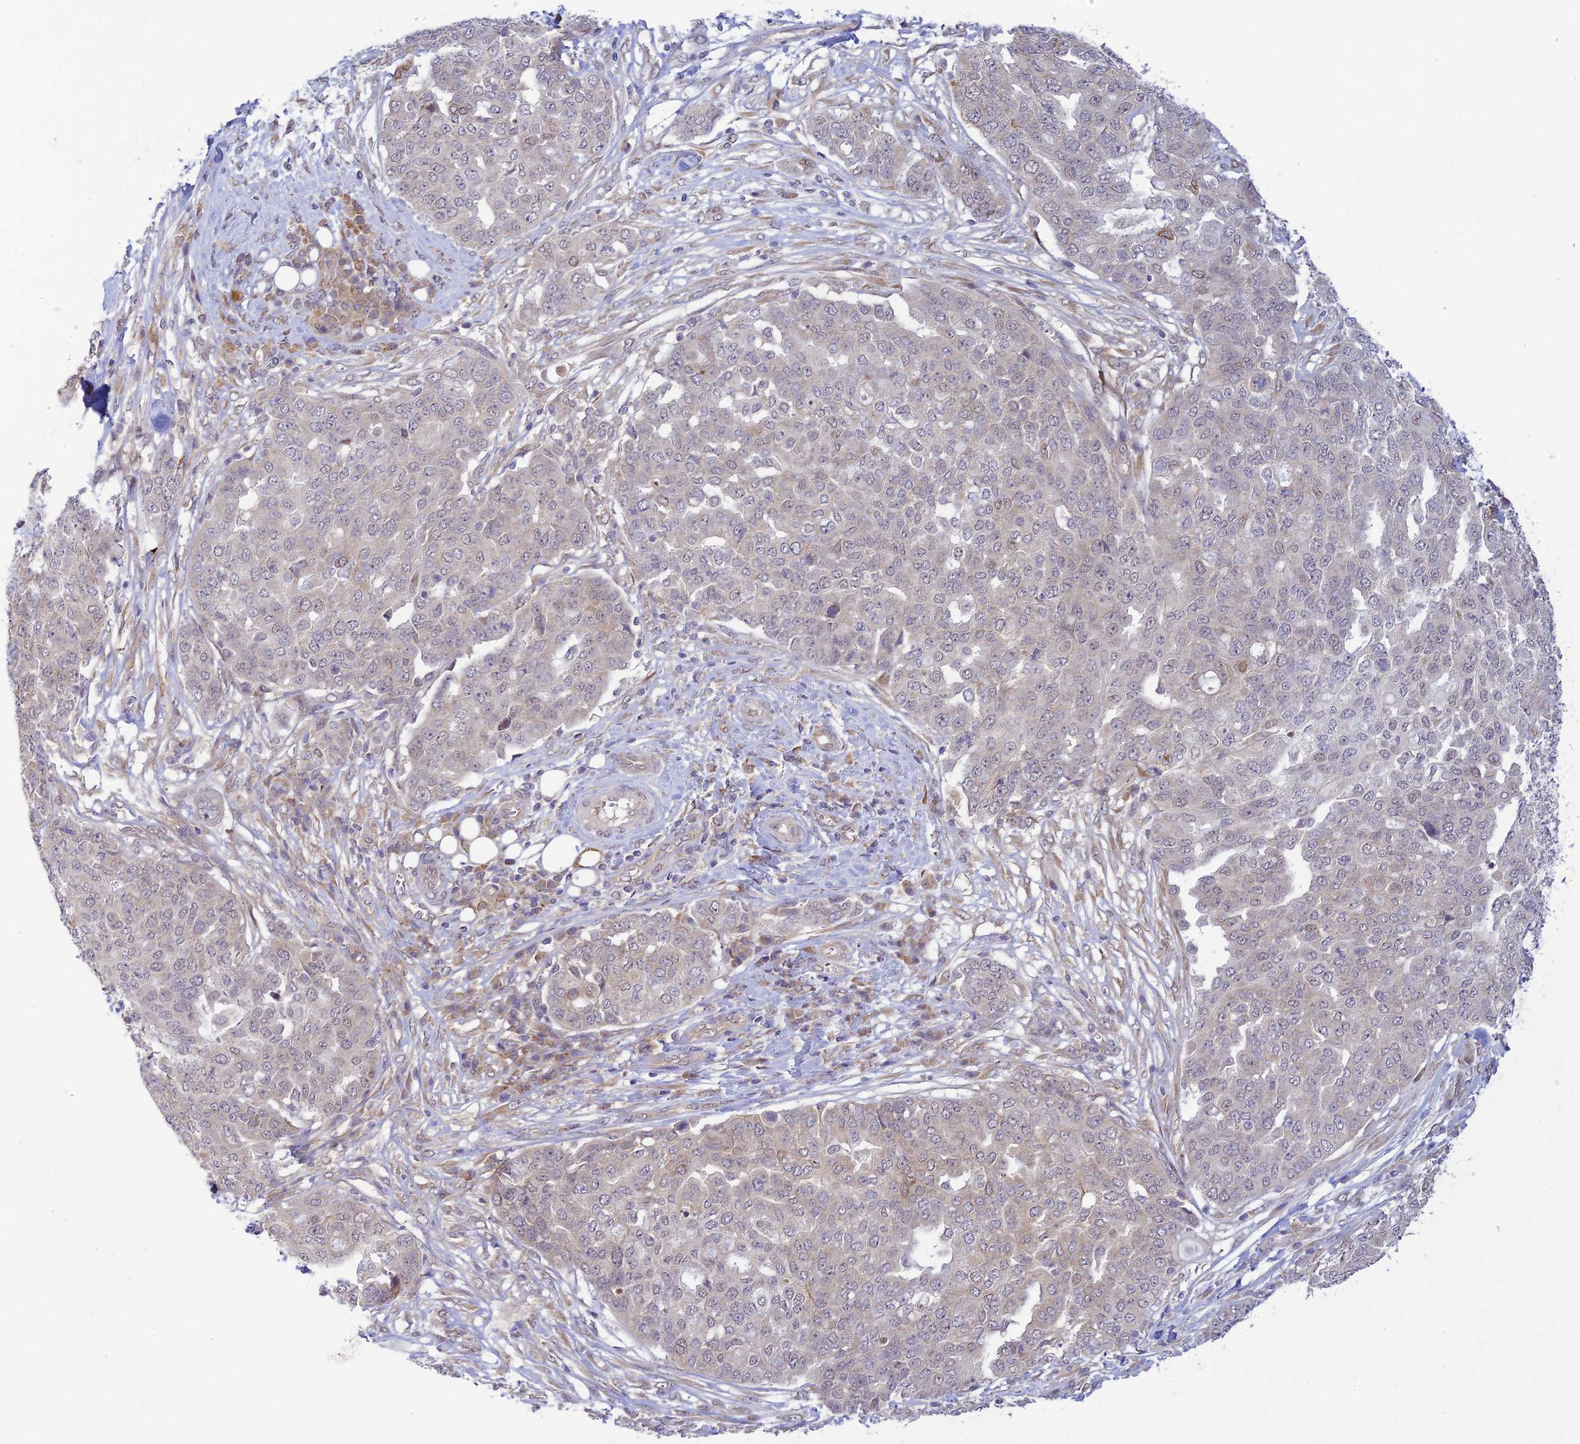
{"staining": {"intensity": "weak", "quantity": "<25%", "location": "cytoplasmic/membranous"}, "tissue": "ovarian cancer", "cell_type": "Tumor cells", "image_type": "cancer", "snomed": [{"axis": "morphology", "description": "Cystadenocarcinoma, serous, NOS"}, {"axis": "topography", "description": "Soft tissue"}, {"axis": "topography", "description": "Ovary"}], "caption": "Tumor cells show no significant staining in ovarian cancer (serous cystadenocarcinoma). Nuclei are stained in blue.", "gene": "SKIC8", "patient": {"sex": "female", "age": 57}}